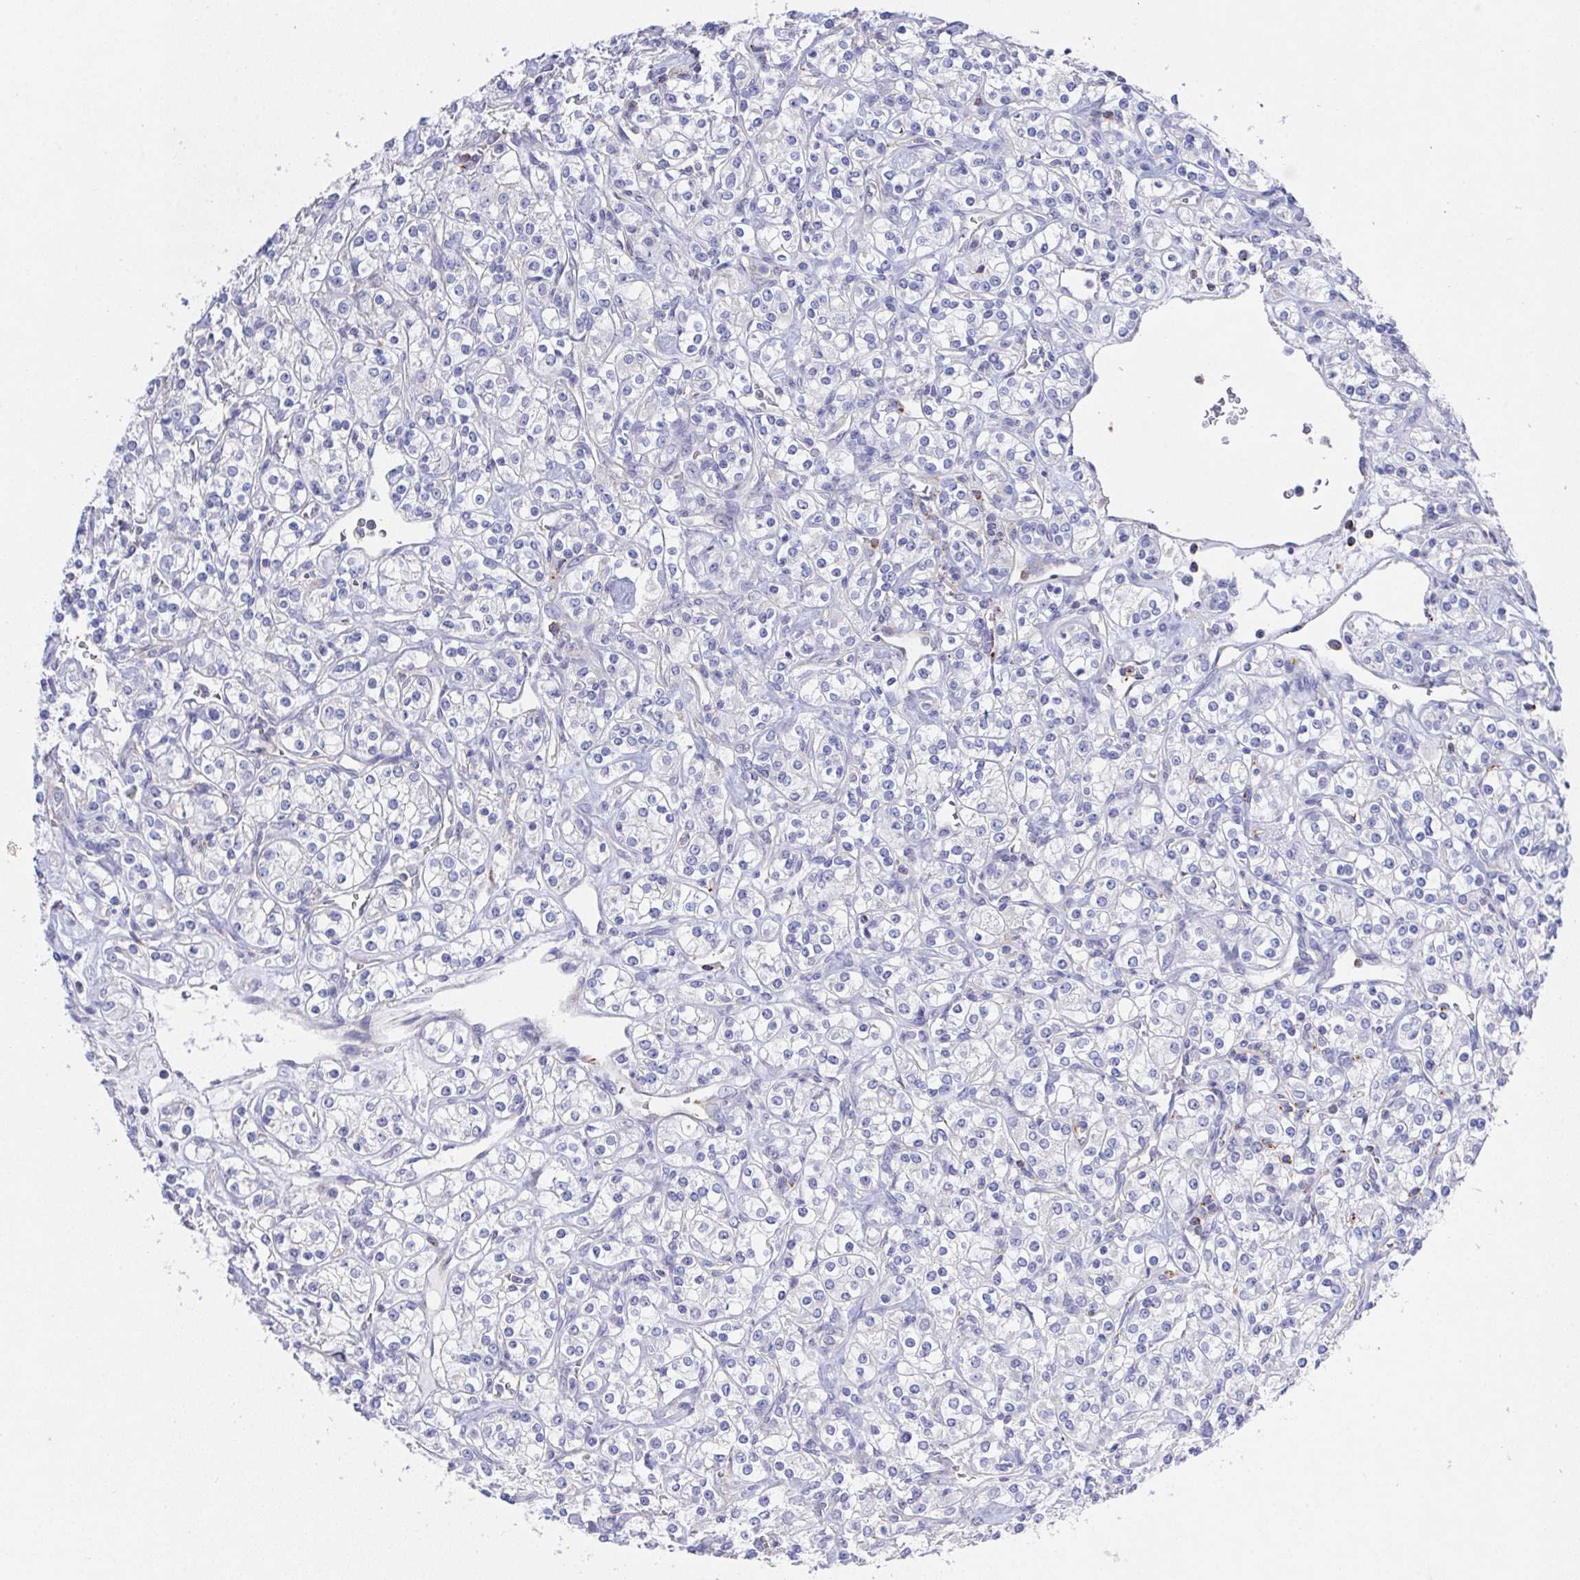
{"staining": {"intensity": "negative", "quantity": "none", "location": "none"}, "tissue": "renal cancer", "cell_type": "Tumor cells", "image_type": "cancer", "snomed": [{"axis": "morphology", "description": "Adenocarcinoma, NOS"}, {"axis": "topography", "description": "Kidney"}], "caption": "Immunohistochemistry (IHC) of renal cancer displays no expression in tumor cells. Brightfield microscopy of IHC stained with DAB (brown) and hematoxylin (blue), captured at high magnification.", "gene": "PRG3", "patient": {"sex": "male", "age": 77}}